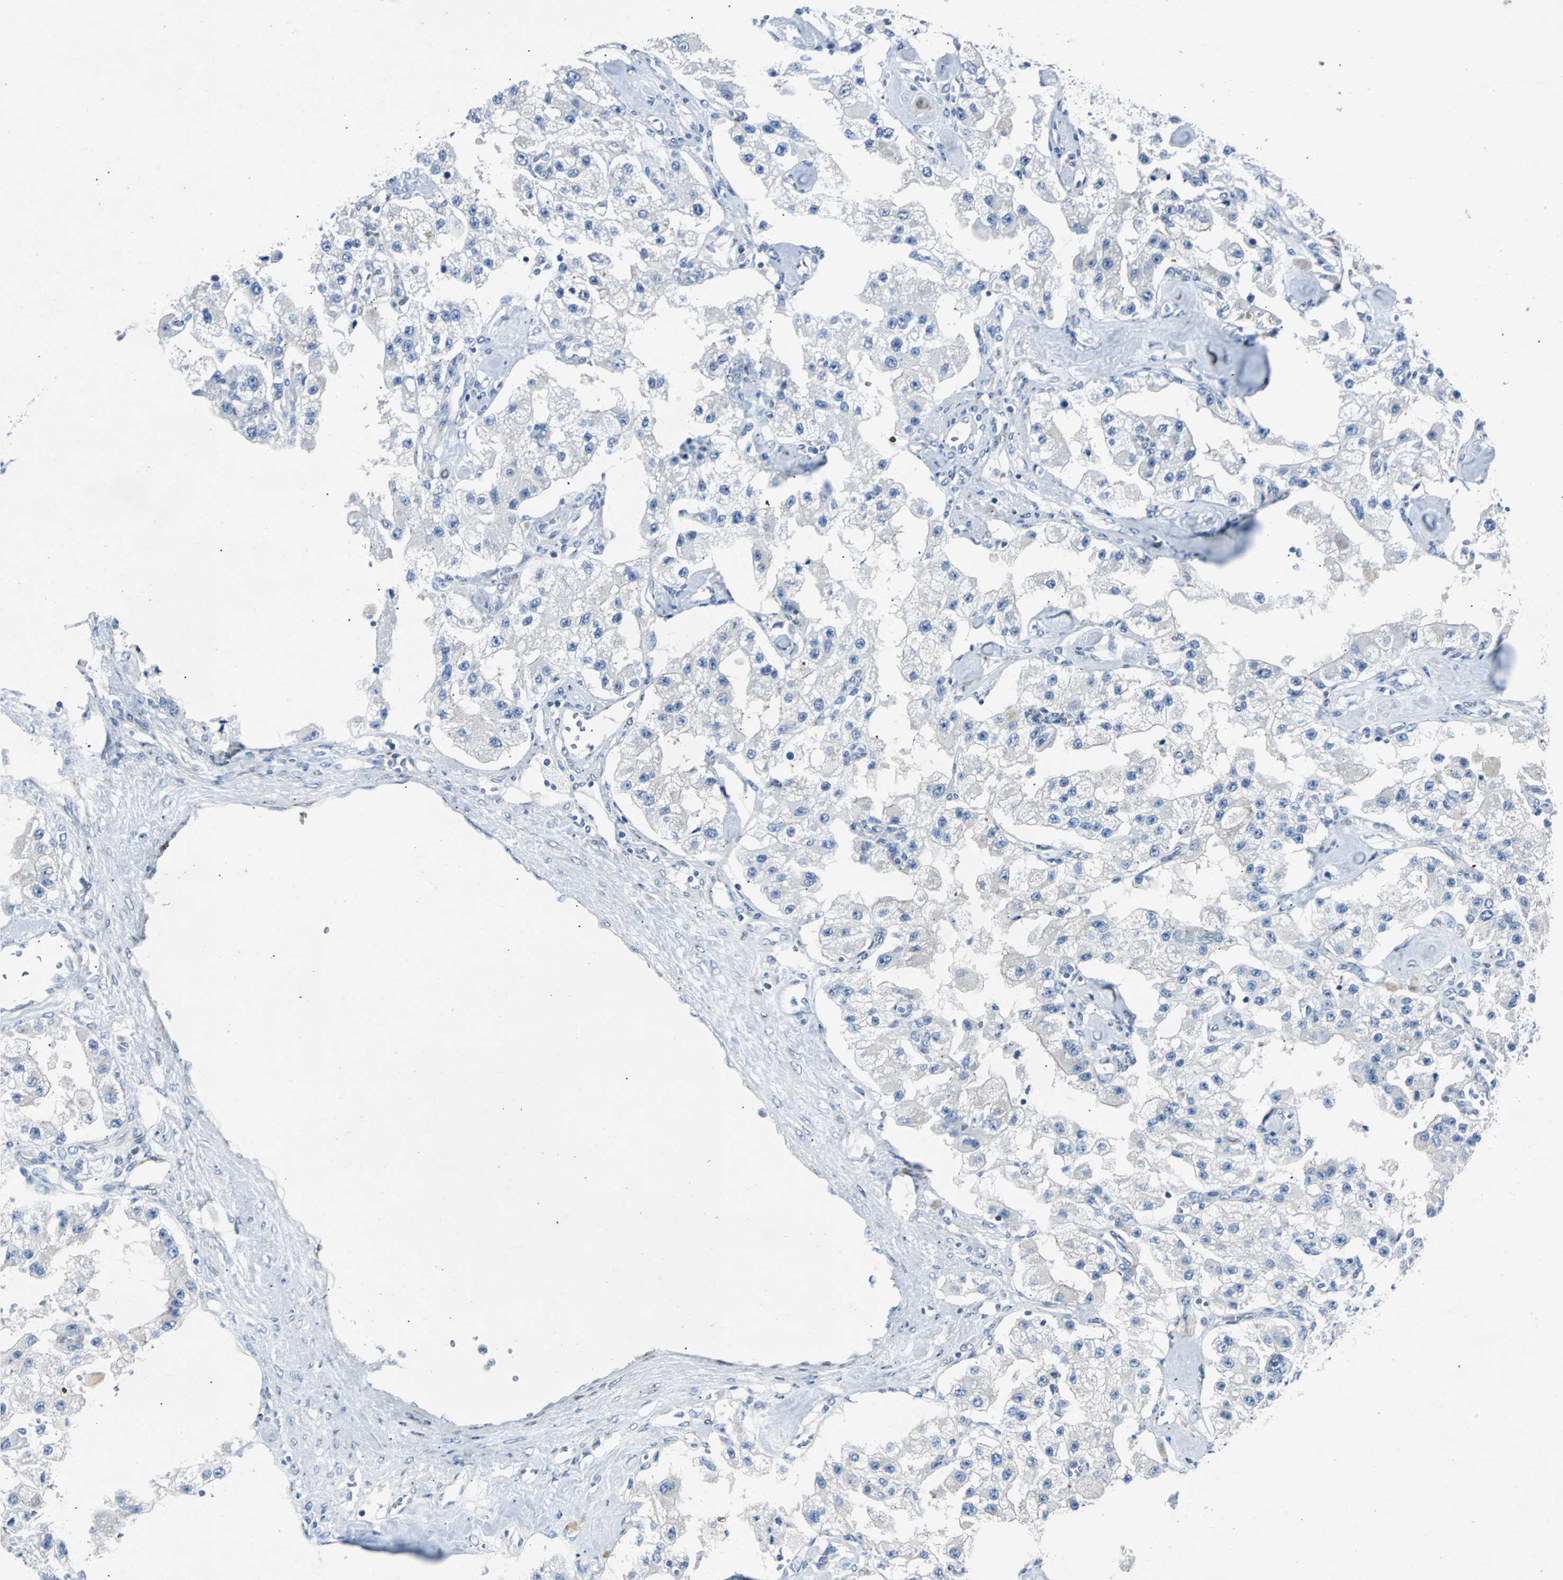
{"staining": {"intensity": "negative", "quantity": "none", "location": "none"}, "tissue": "carcinoid", "cell_type": "Tumor cells", "image_type": "cancer", "snomed": [{"axis": "morphology", "description": "Carcinoid, malignant, NOS"}, {"axis": "topography", "description": "Pancreas"}], "caption": "Tumor cells are negative for protein expression in human carcinoid (malignant).", "gene": "BBC3", "patient": {"sex": "male", "age": 41}}